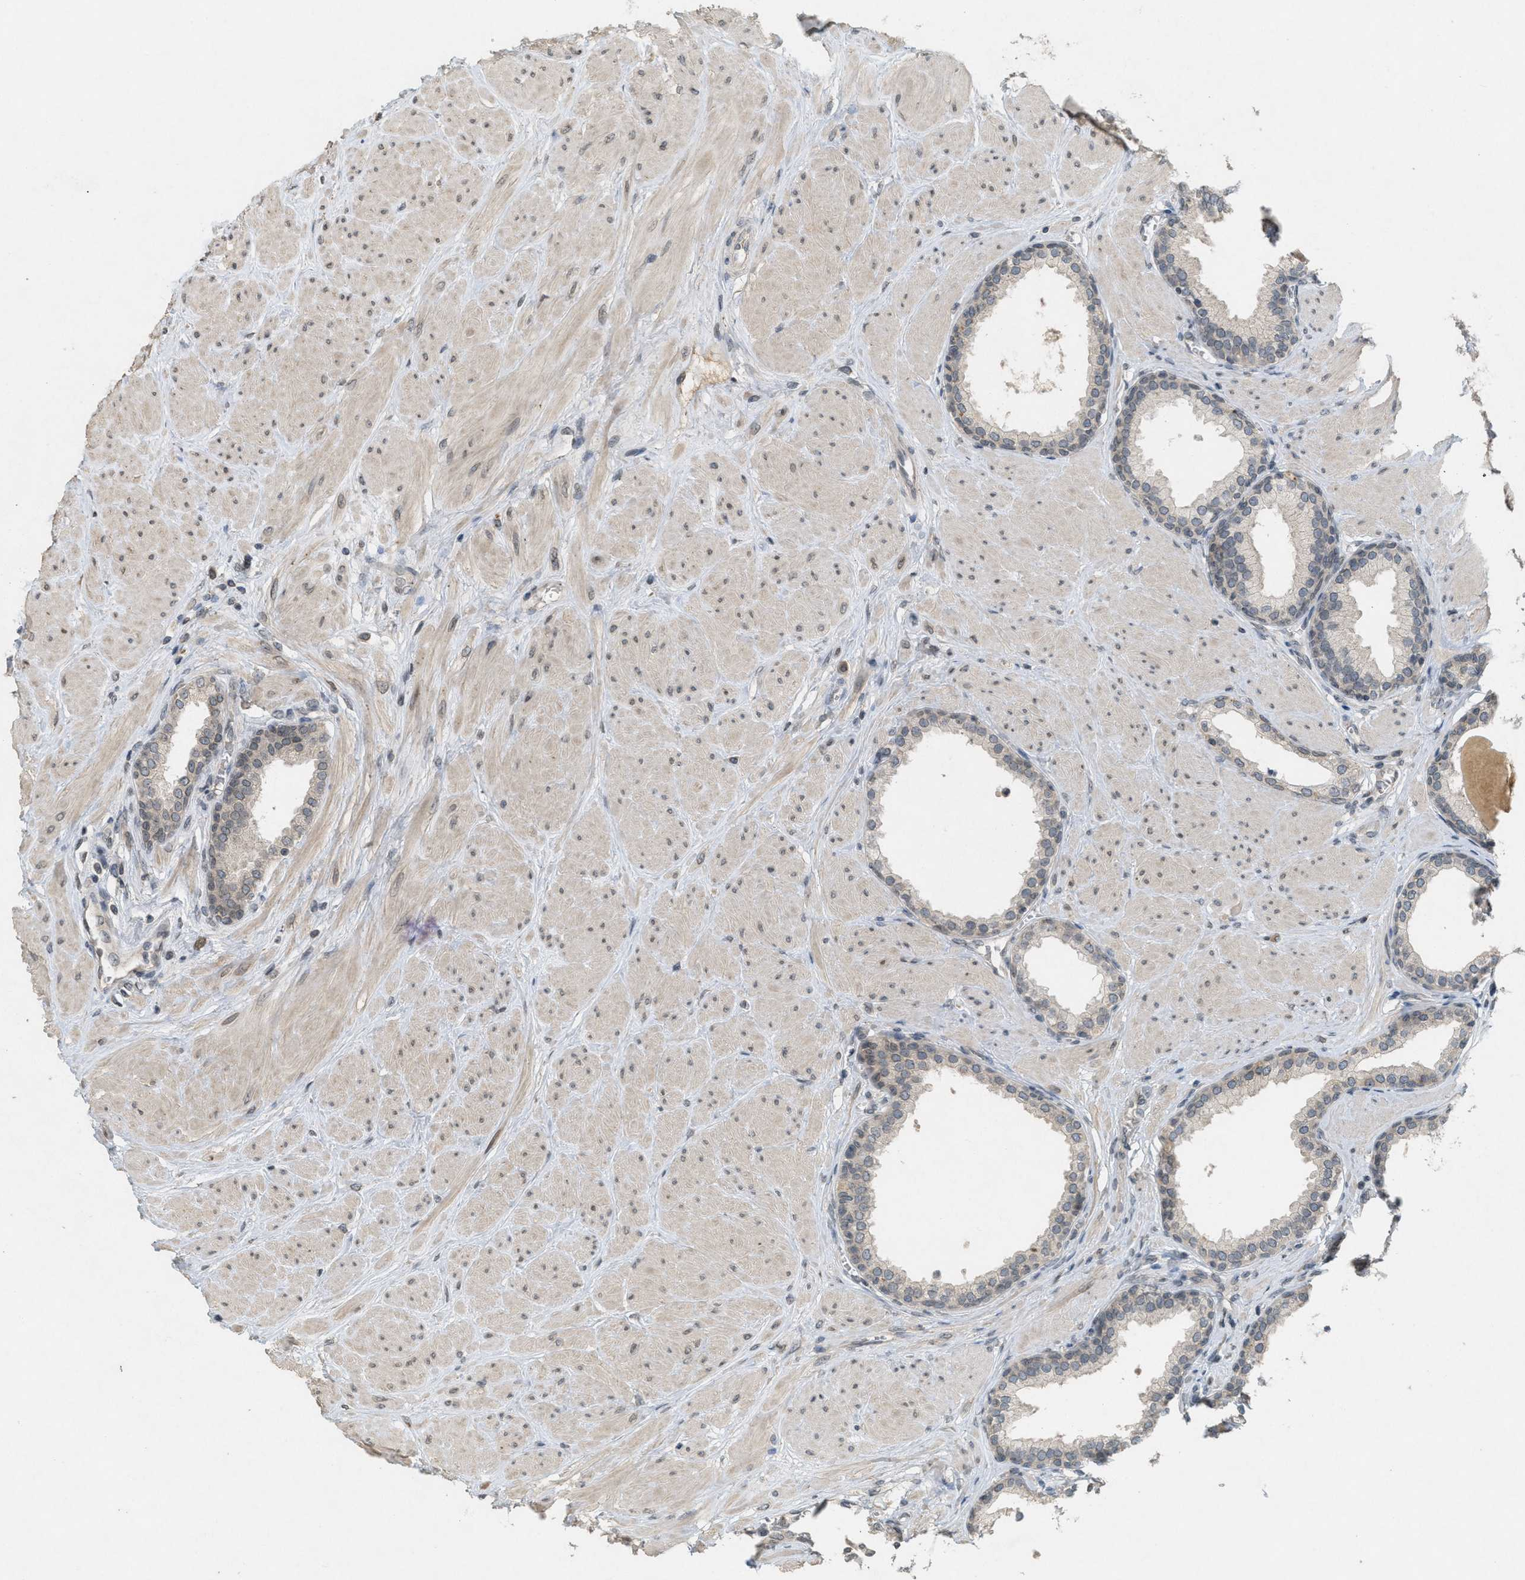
{"staining": {"intensity": "weak", "quantity": "25%-75%", "location": "cytoplasmic/membranous,nuclear"}, "tissue": "prostate", "cell_type": "Glandular cells", "image_type": "normal", "snomed": [{"axis": "morphology", "description": "Normal tissue, NOS"}, {"axis": "topography", "description": "Prostate"}], "caption": "This micrograph displays IHC staining of unremarkable human prostate, with low weak cytoplasmic/membranous,nuclear expression in about 25%-75% of glandular cells.", "gene": "ABHD6", "patient": {"sex": "male", "age": 51}}